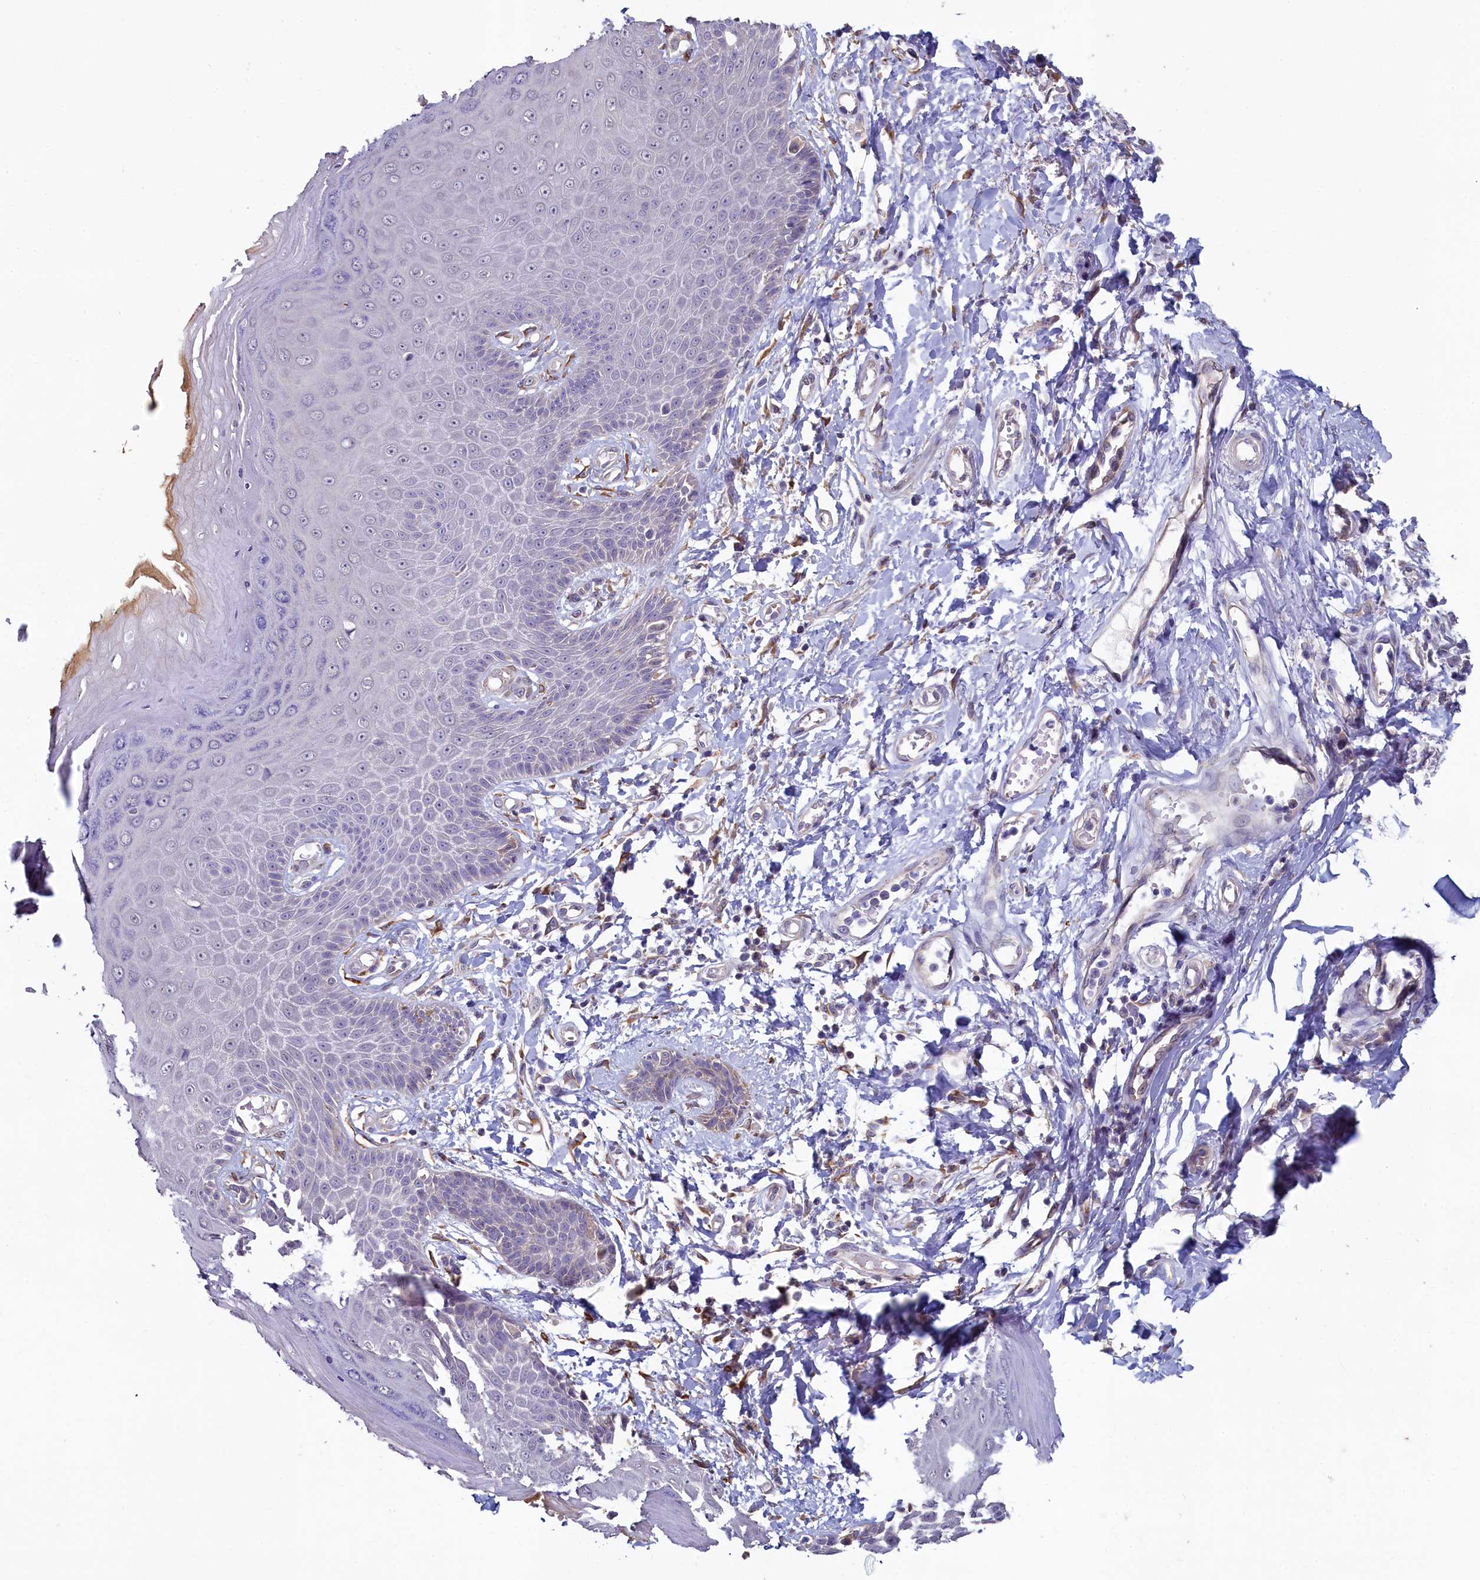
{"staining": {"intensity": "weak", "quantity": "<25%", "location": "cytoplasmic/membranous"}, "tissue": "skin", "cell_type": "Epidermal cells", "image_type": "normal", "snomed": [{"axis": "morphology", "description": "Normal tissue, NOS"}, {"axis": "topography", "description": "Anal"}], "caption": "Epidermal cells show no significant protein positivity in benign skin. Brightfield microscopy of IHC stained with DAB (3,3'-diaminobenzidine) (brown) and hematoxylin (blue), captured at high magnification.", "gene": "SPATA2L", "patient": {"sex": "male", "age": 78}}